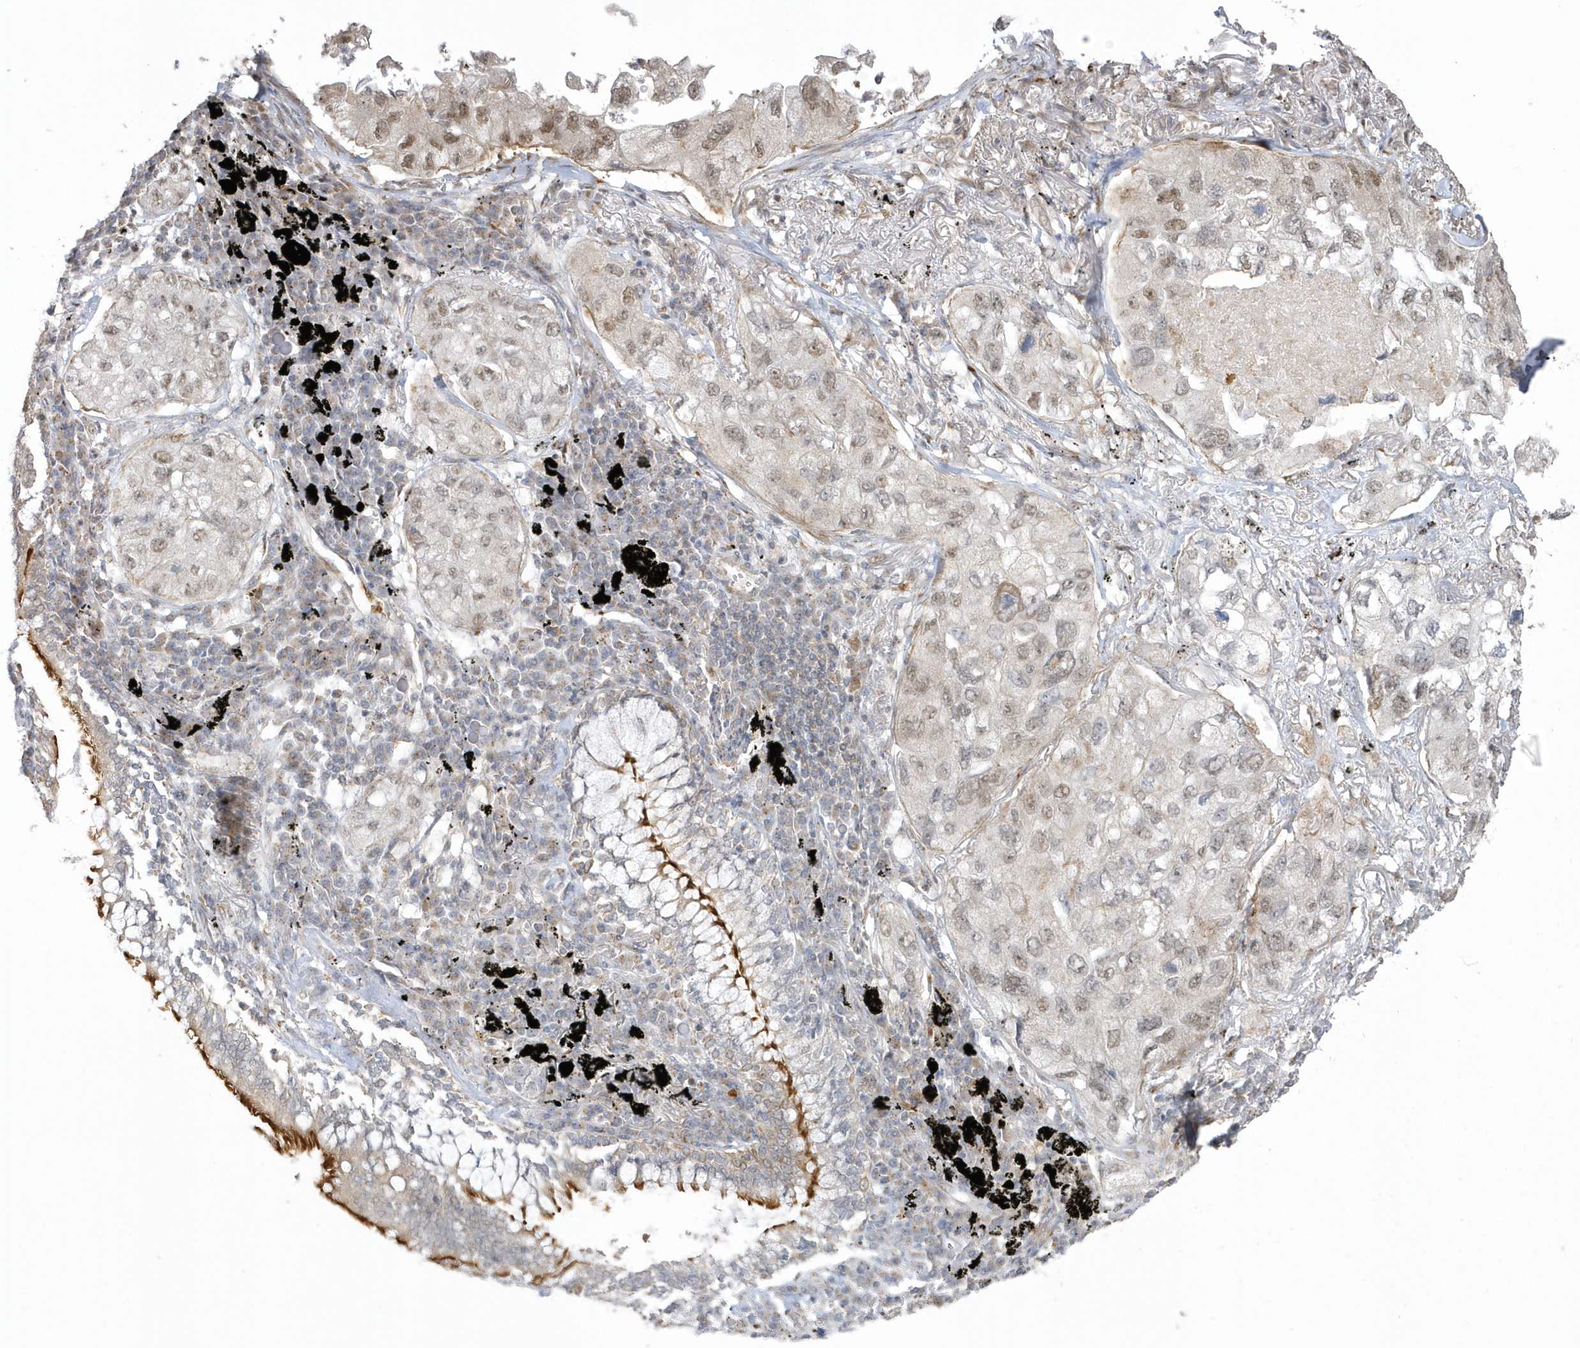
{"staining": {"intensity": "weak", "quantity": "25%-75%", "location": "nuclear"}, "tissue": "lung cancer", "cell_type": "Tumor cells", "image_type": "cancer", "snomed": [{"axis": "morphology", "description": "Adenocarcinoma, NOS"}, {"axis": "topography", "description": "Lung"}], "caption": "This micrograph displays immunohistochemistry (IHC) staining of lung cancer (adenocarcinoma), with low weak nuclear expression in approximately 25%-75% of tumor cells.", "gene": "NAF1", "patient": {"sex": "male", "age": 65}}